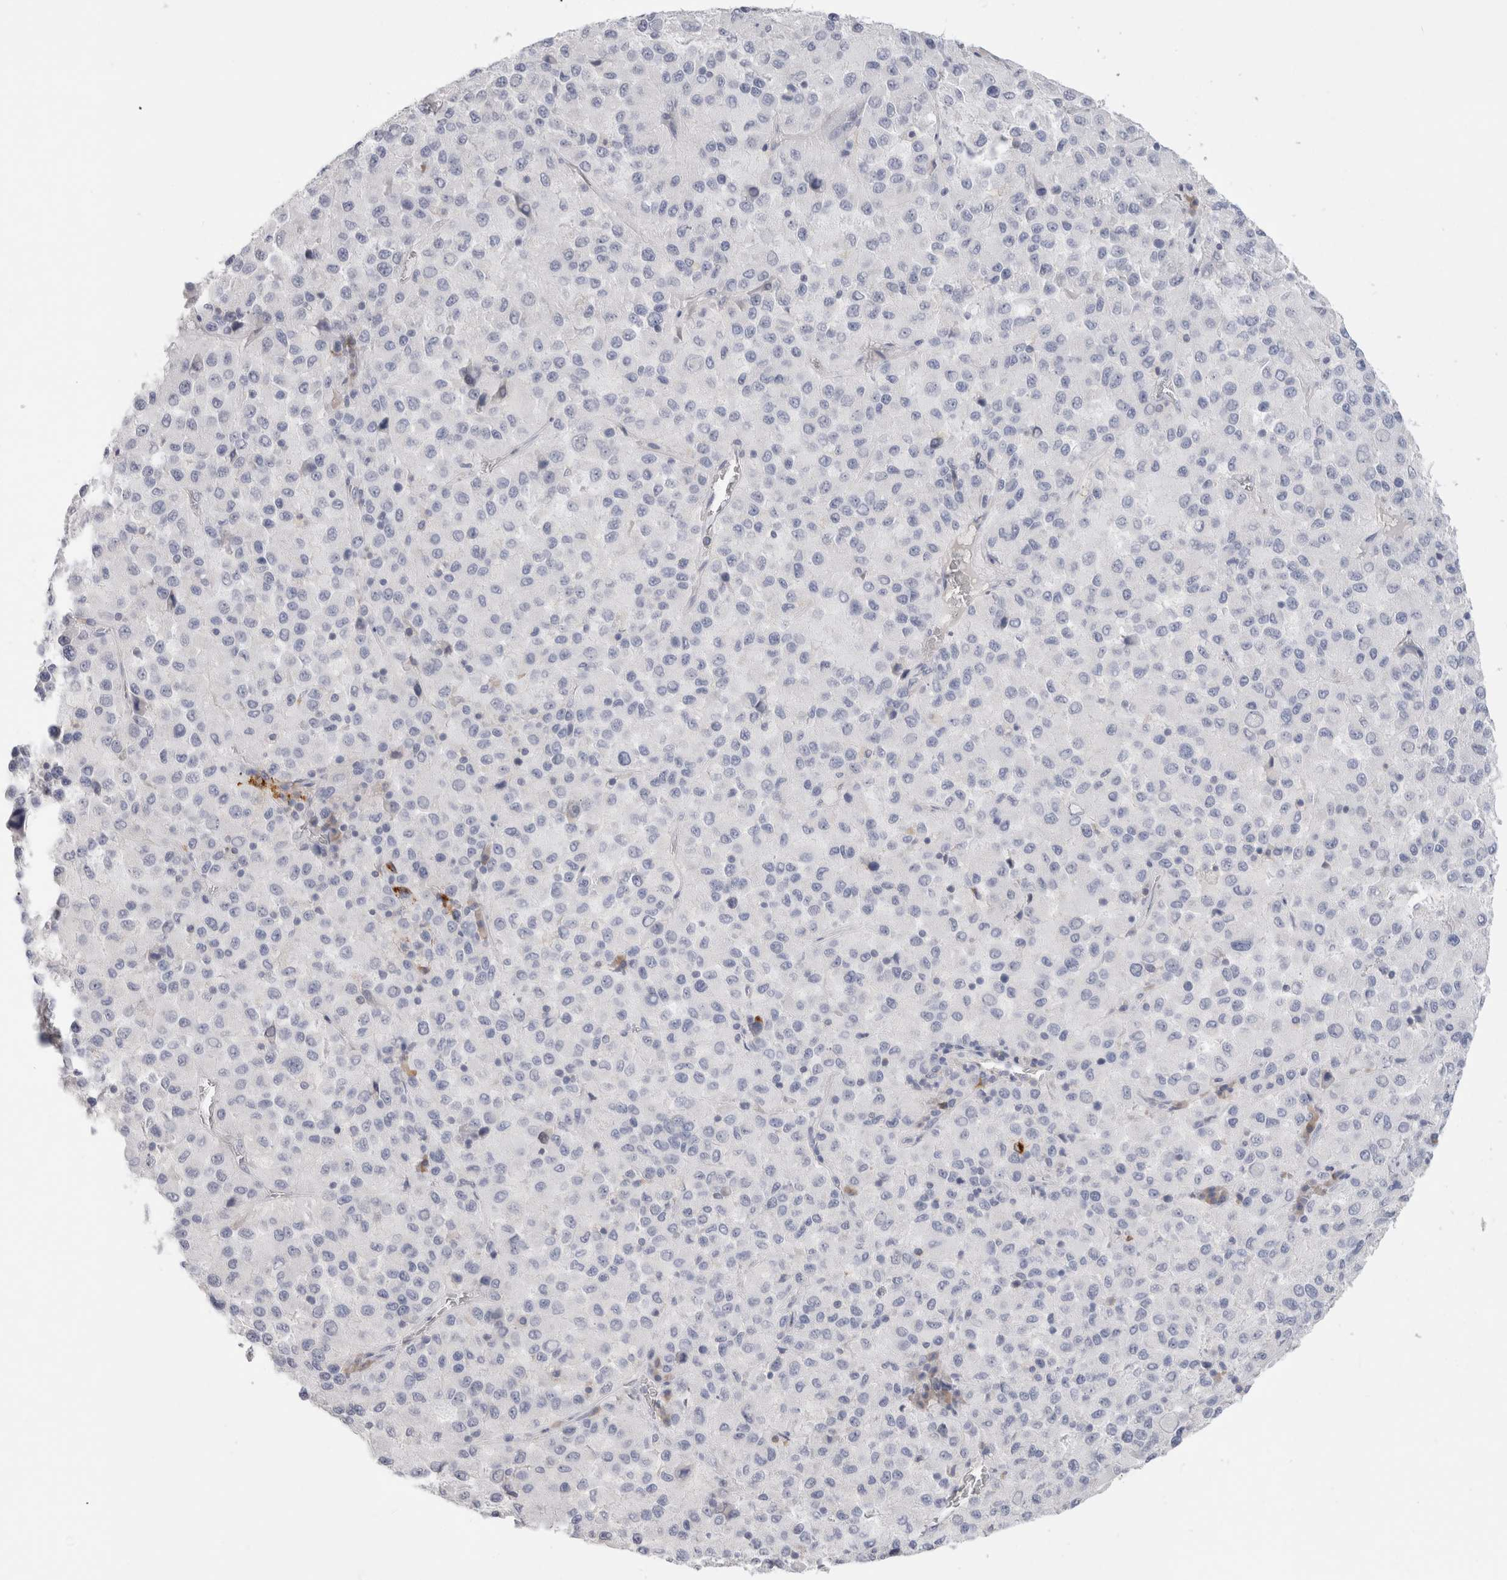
{"staining": {"intensity": "negative", "quantity": "none", "location": "none"}, "tissue": "melanoma", "cell_type": "Tumor cells", "image_type": "cancer", "snomed": [{"axis": "morphology", "description": "Malignant melanoma, Metastatic site"}, {"axis": "topography", "description": "Lung"}], "caption": "Tumor cells show no significant protein staining in malignant melanoma (metastatic site).", "gene": "LAMP3", "patient": {"sex": "male", "age": 64}}